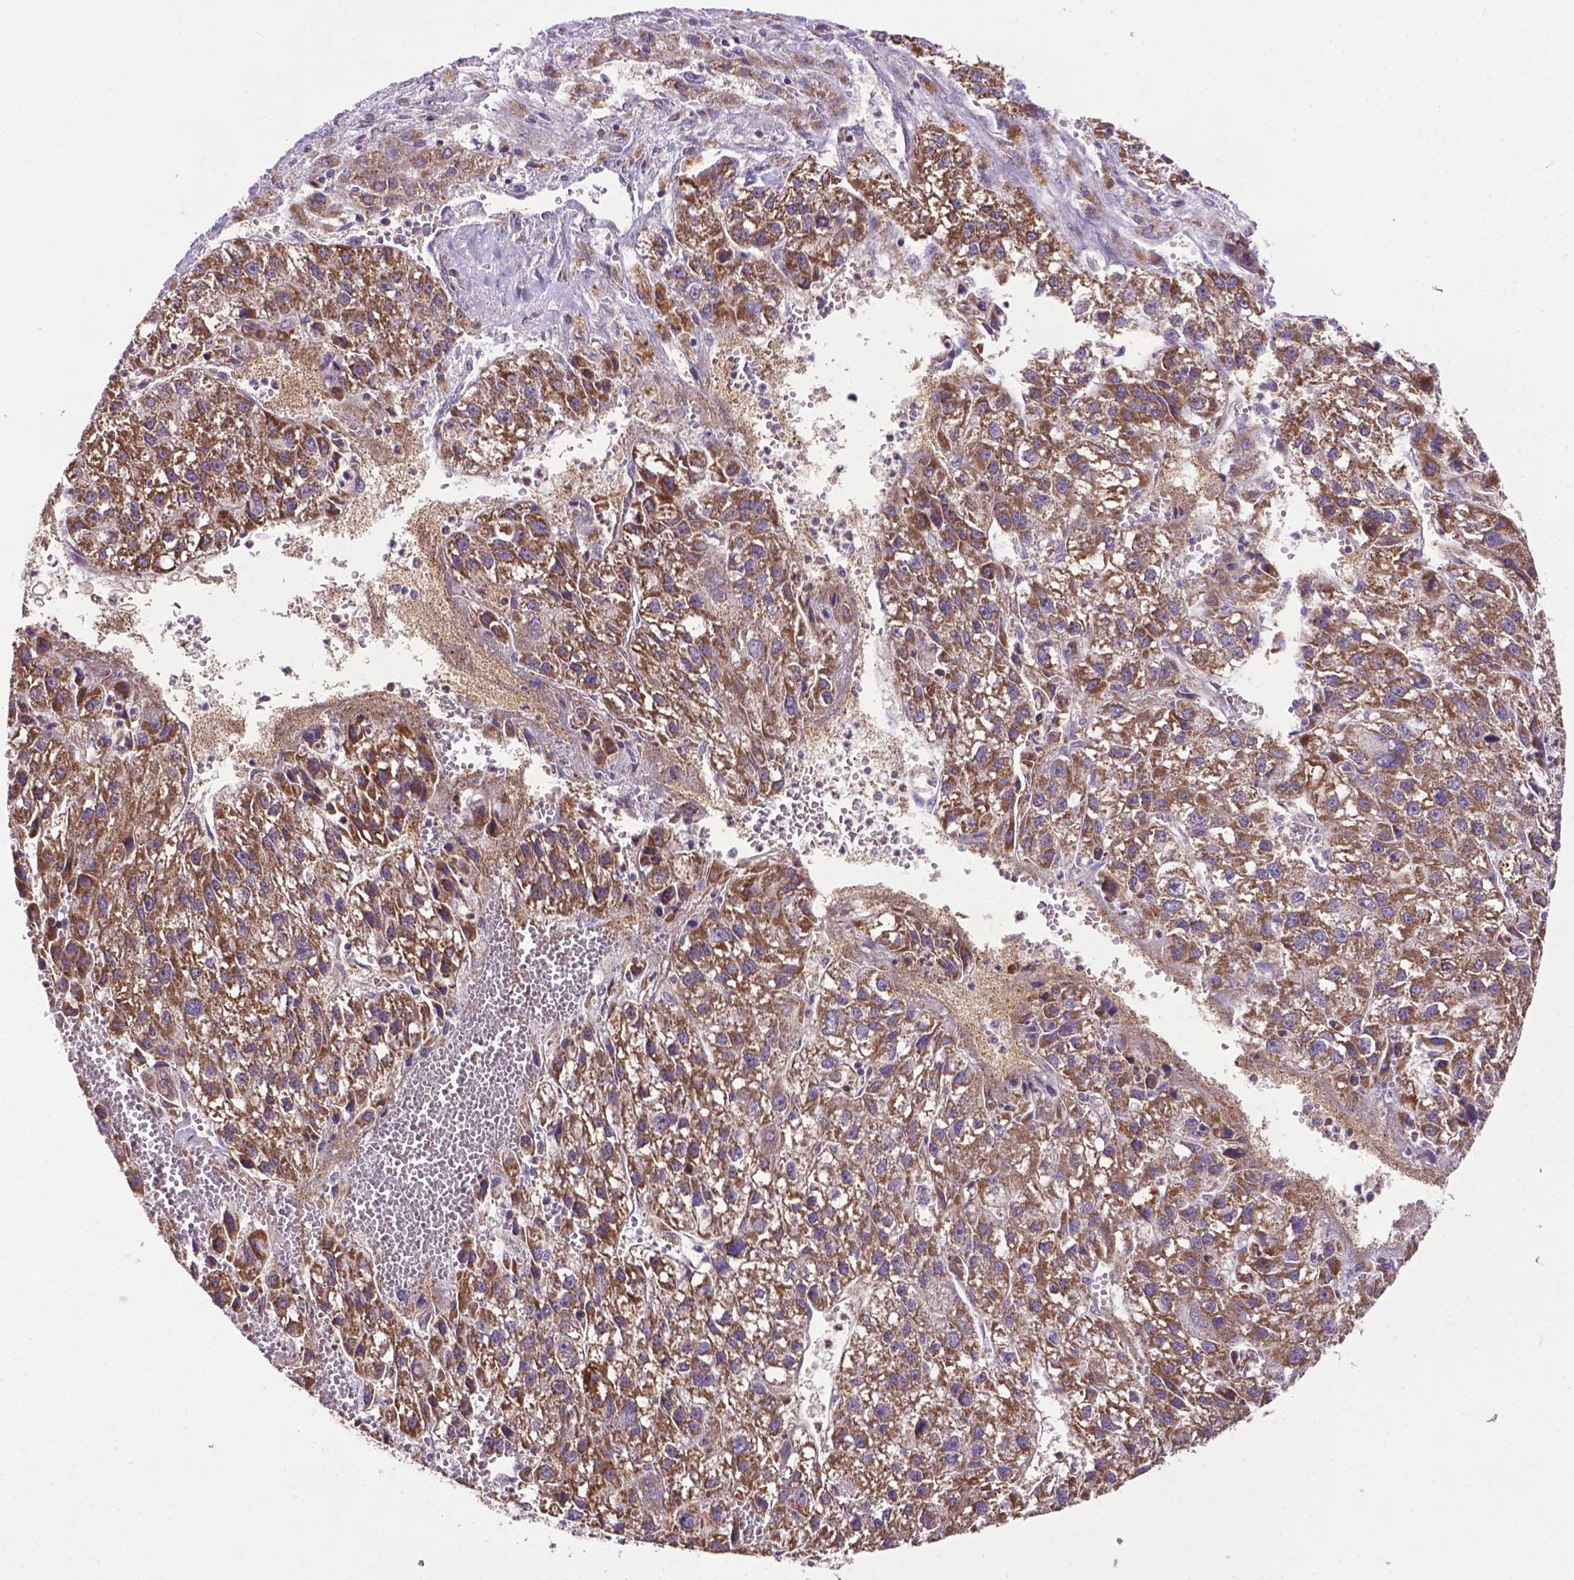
{"staining": {"intensity": "strong", "quantity": ">75%", "location": "cytoplasmic/membranous"}, "tissue": "liver cancer", "cell_type": "Tumor cells", "image_type": "cancer", "snomed": [{"axis": "morphology", "description": "Carcinoma, Hepatocellular, NOS"}, {"axis": "topography", "description": "Liver"}], "caption": "Liver hepatocellular carcinoma tissue displays strong cytoplasmic/membranous expression in about >75% of tumor cells, visualized by immunohistochemistry.", "gene": "SPNS2", "patient": {"sex": "female", "age": 70}}